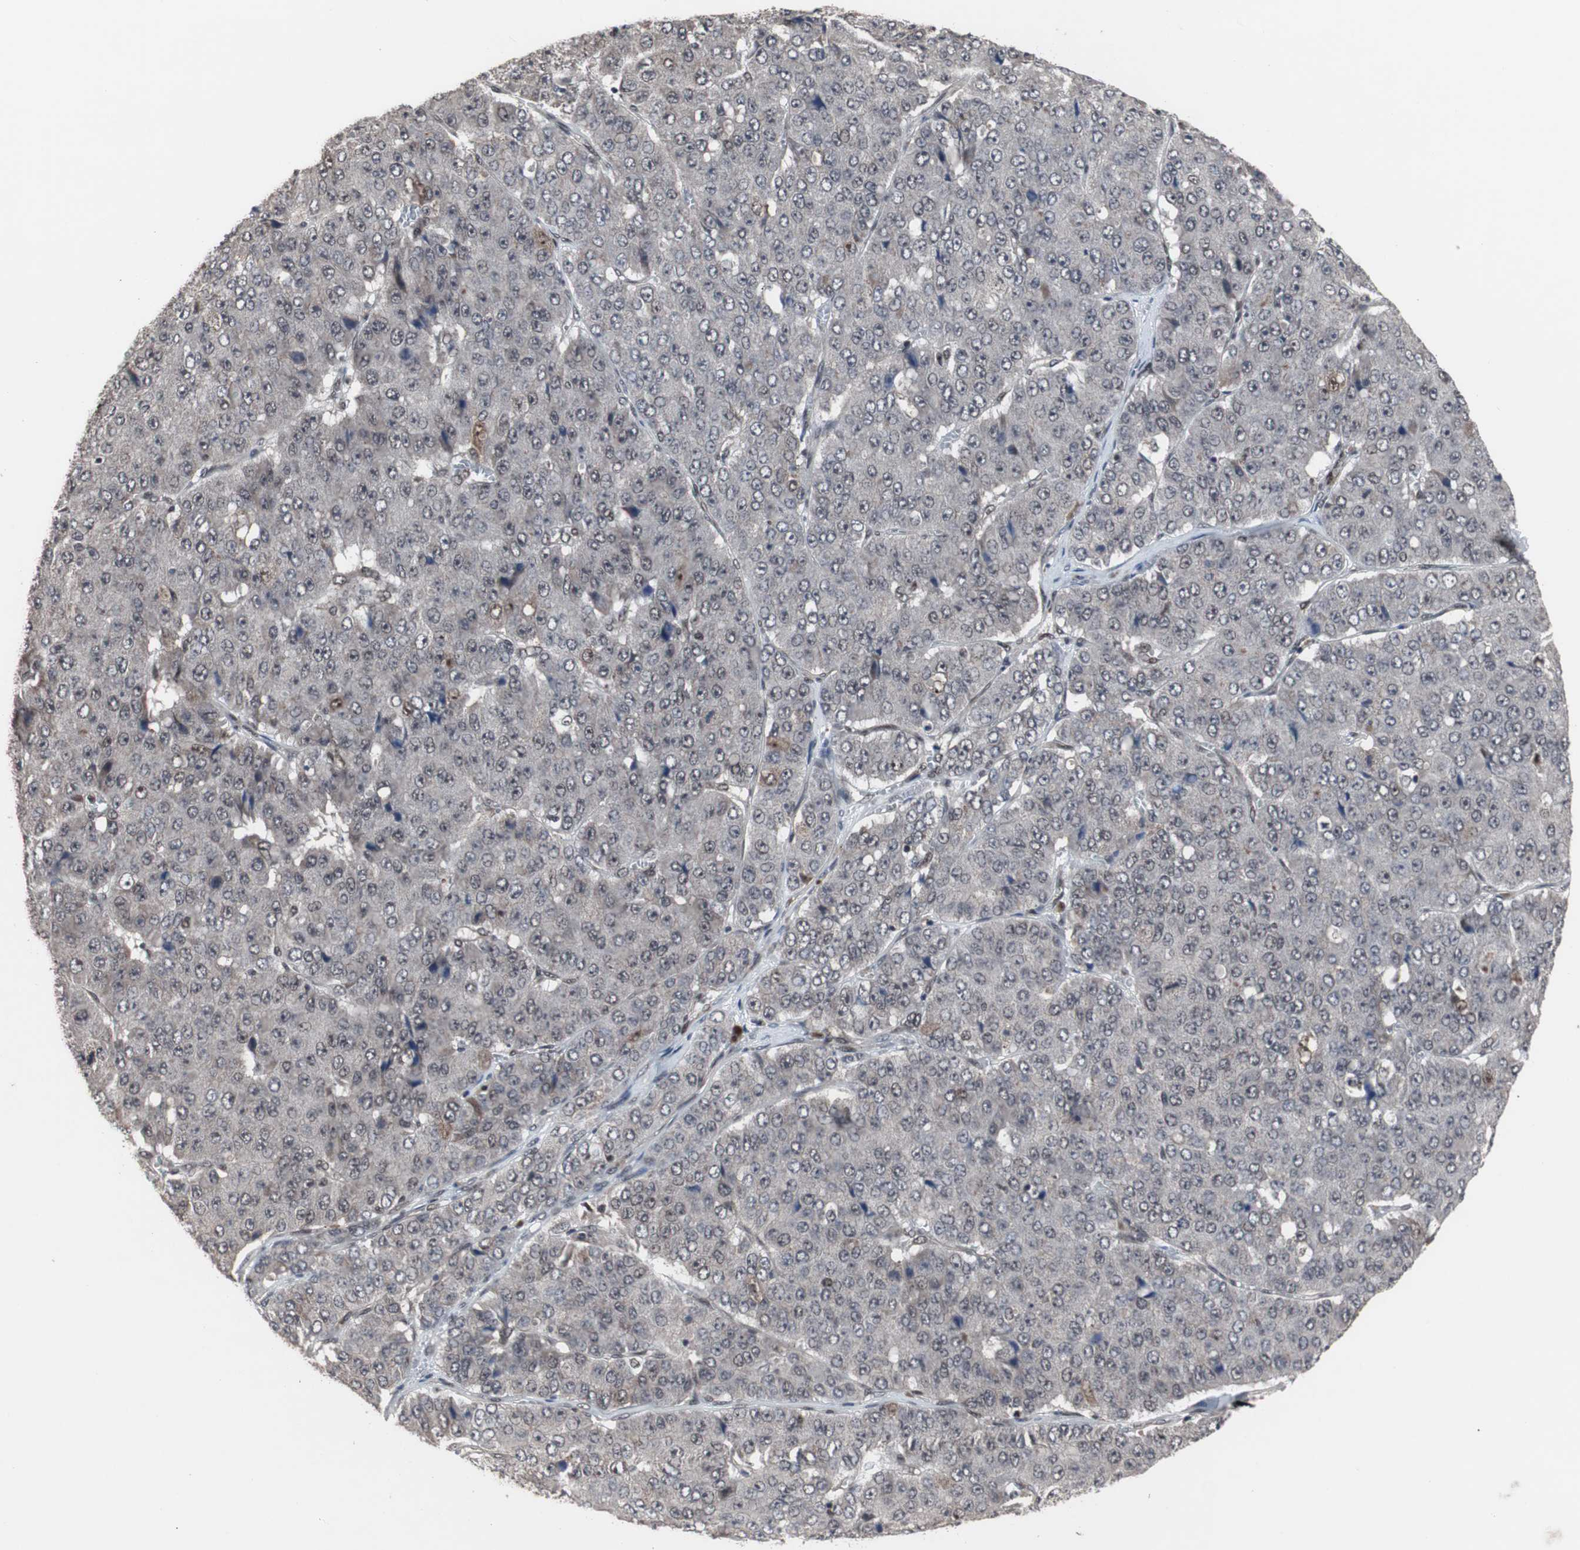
{"staining": {"intensity": "weak", "quantity": "25%-75%", "location": "cytoplasmic/membranous,nuclear"}, "tissue": "pancreatic cancer", "cell_type": "Tumor cells", "image_type": "cancer", "snomed": [{"axis": "morphology", "description": "Adenocarcinoma, NOS"}, {"axis": "topography", "description": "Pancreas"}], "caption": "Adenocarcinoma (pancreatic) stained with a brown dye displays weak cytoplasmic/membranous and nuclear positive expression in approximately 25%-75% of tumor cells.", "gene": "GTF2F2", "patient": {"sex": "male", "age": 50}}